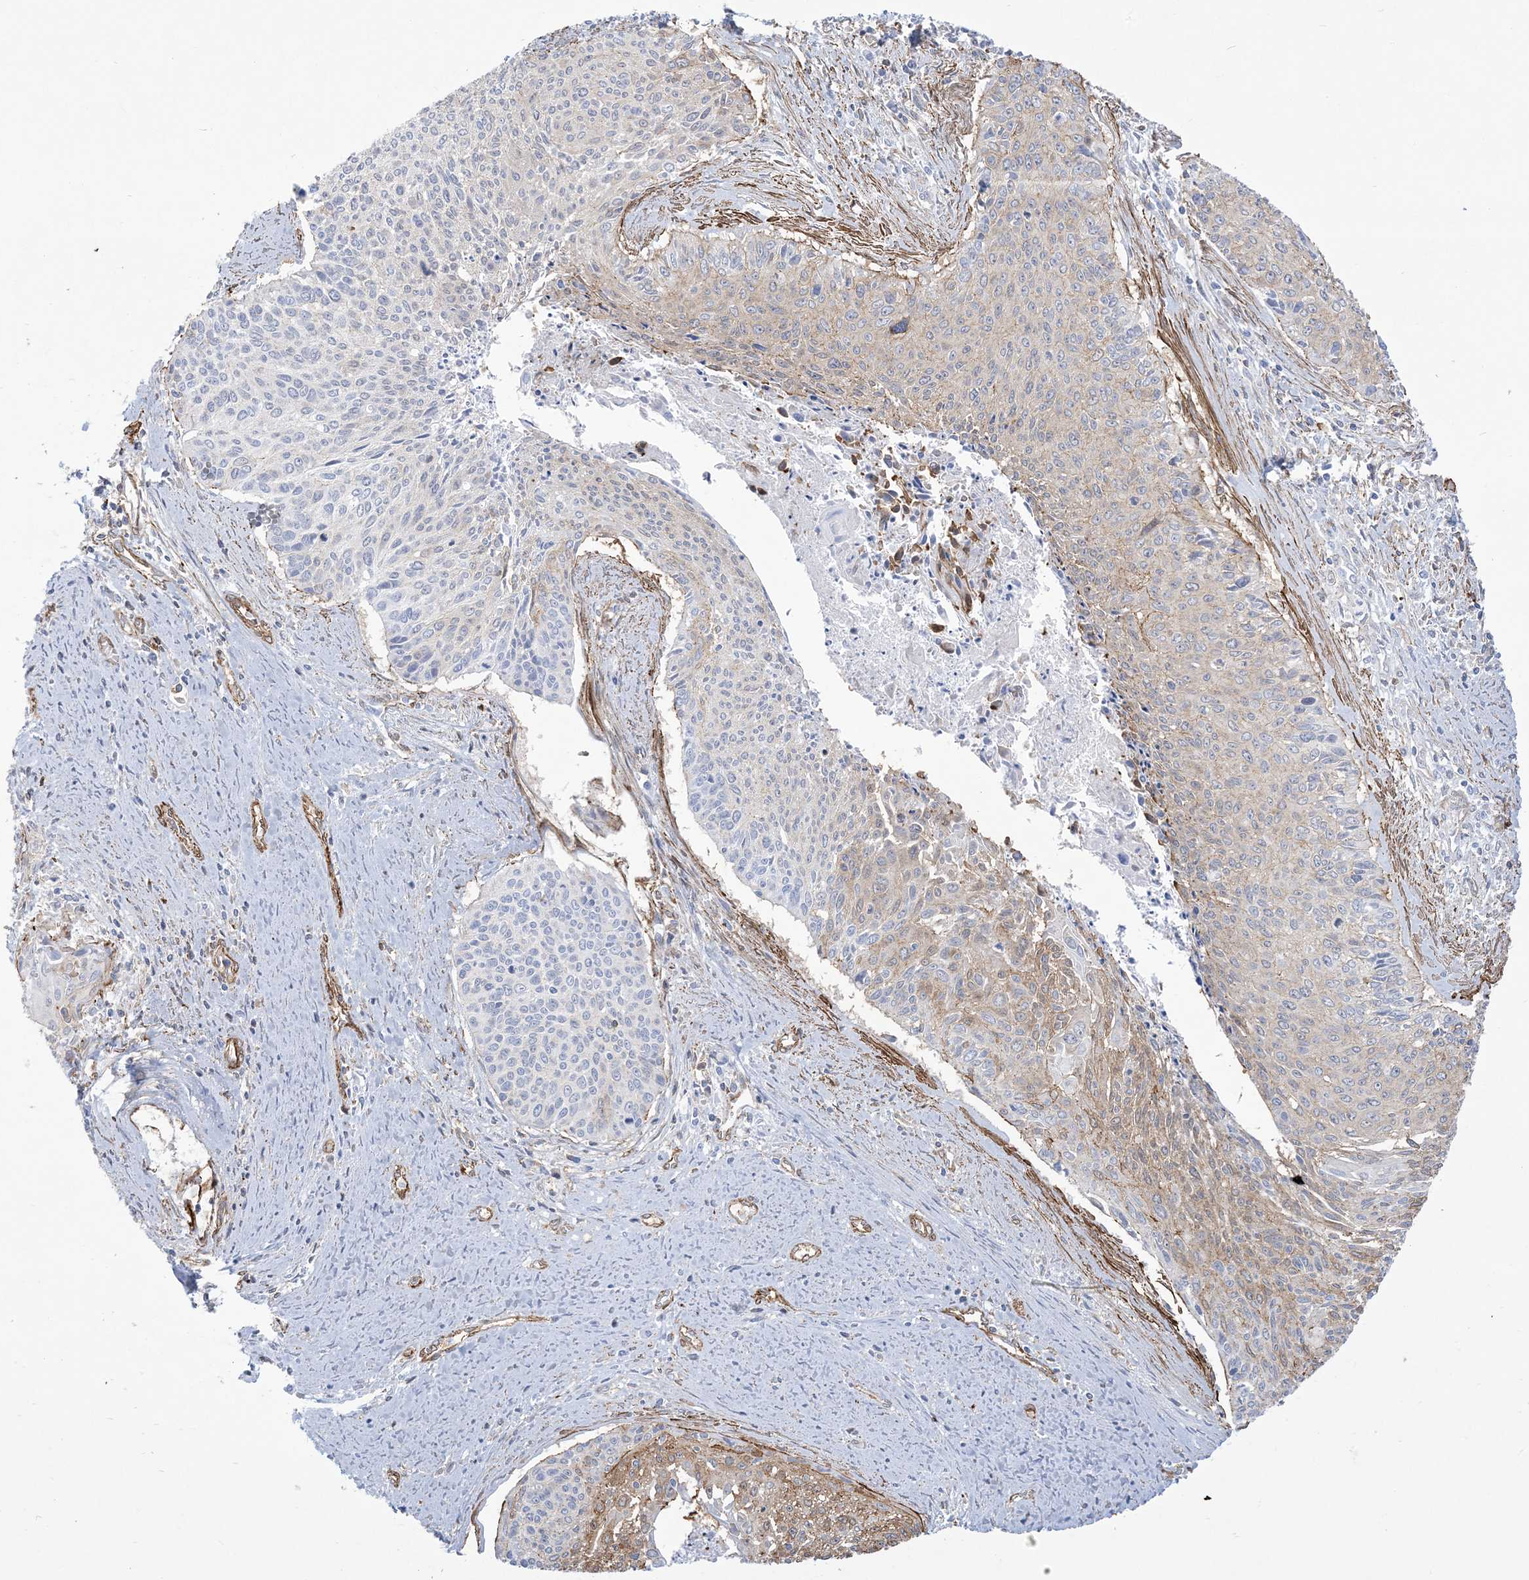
{"staining": {"intensity": "moderate", "quantity": "25%-75%", "location": "cytoplasmic/membranous"}, "tissue": "cervical cancer", "cell_type": "Tumor cells", "image_type": "cancer", "snomed": [{"axis": "morphology", "description": "Squamous cell carcinoma, NOS"}, {"axis": "topography", "description": "Cervix"}], "caption": "Immunohistochemistry (IHC) histopathology image of neoplastic tissue: human cervical squamous cell carcinoma stained using IHC demonstrates medium levels of moderate protein expression localized specifically in the cytoplasmic/membranous of tumor cells, appearing as a cytoplasmic/membranous brown color.", "gene": "B3GNT7", "patient": {"sex": "female", "age": 55}}